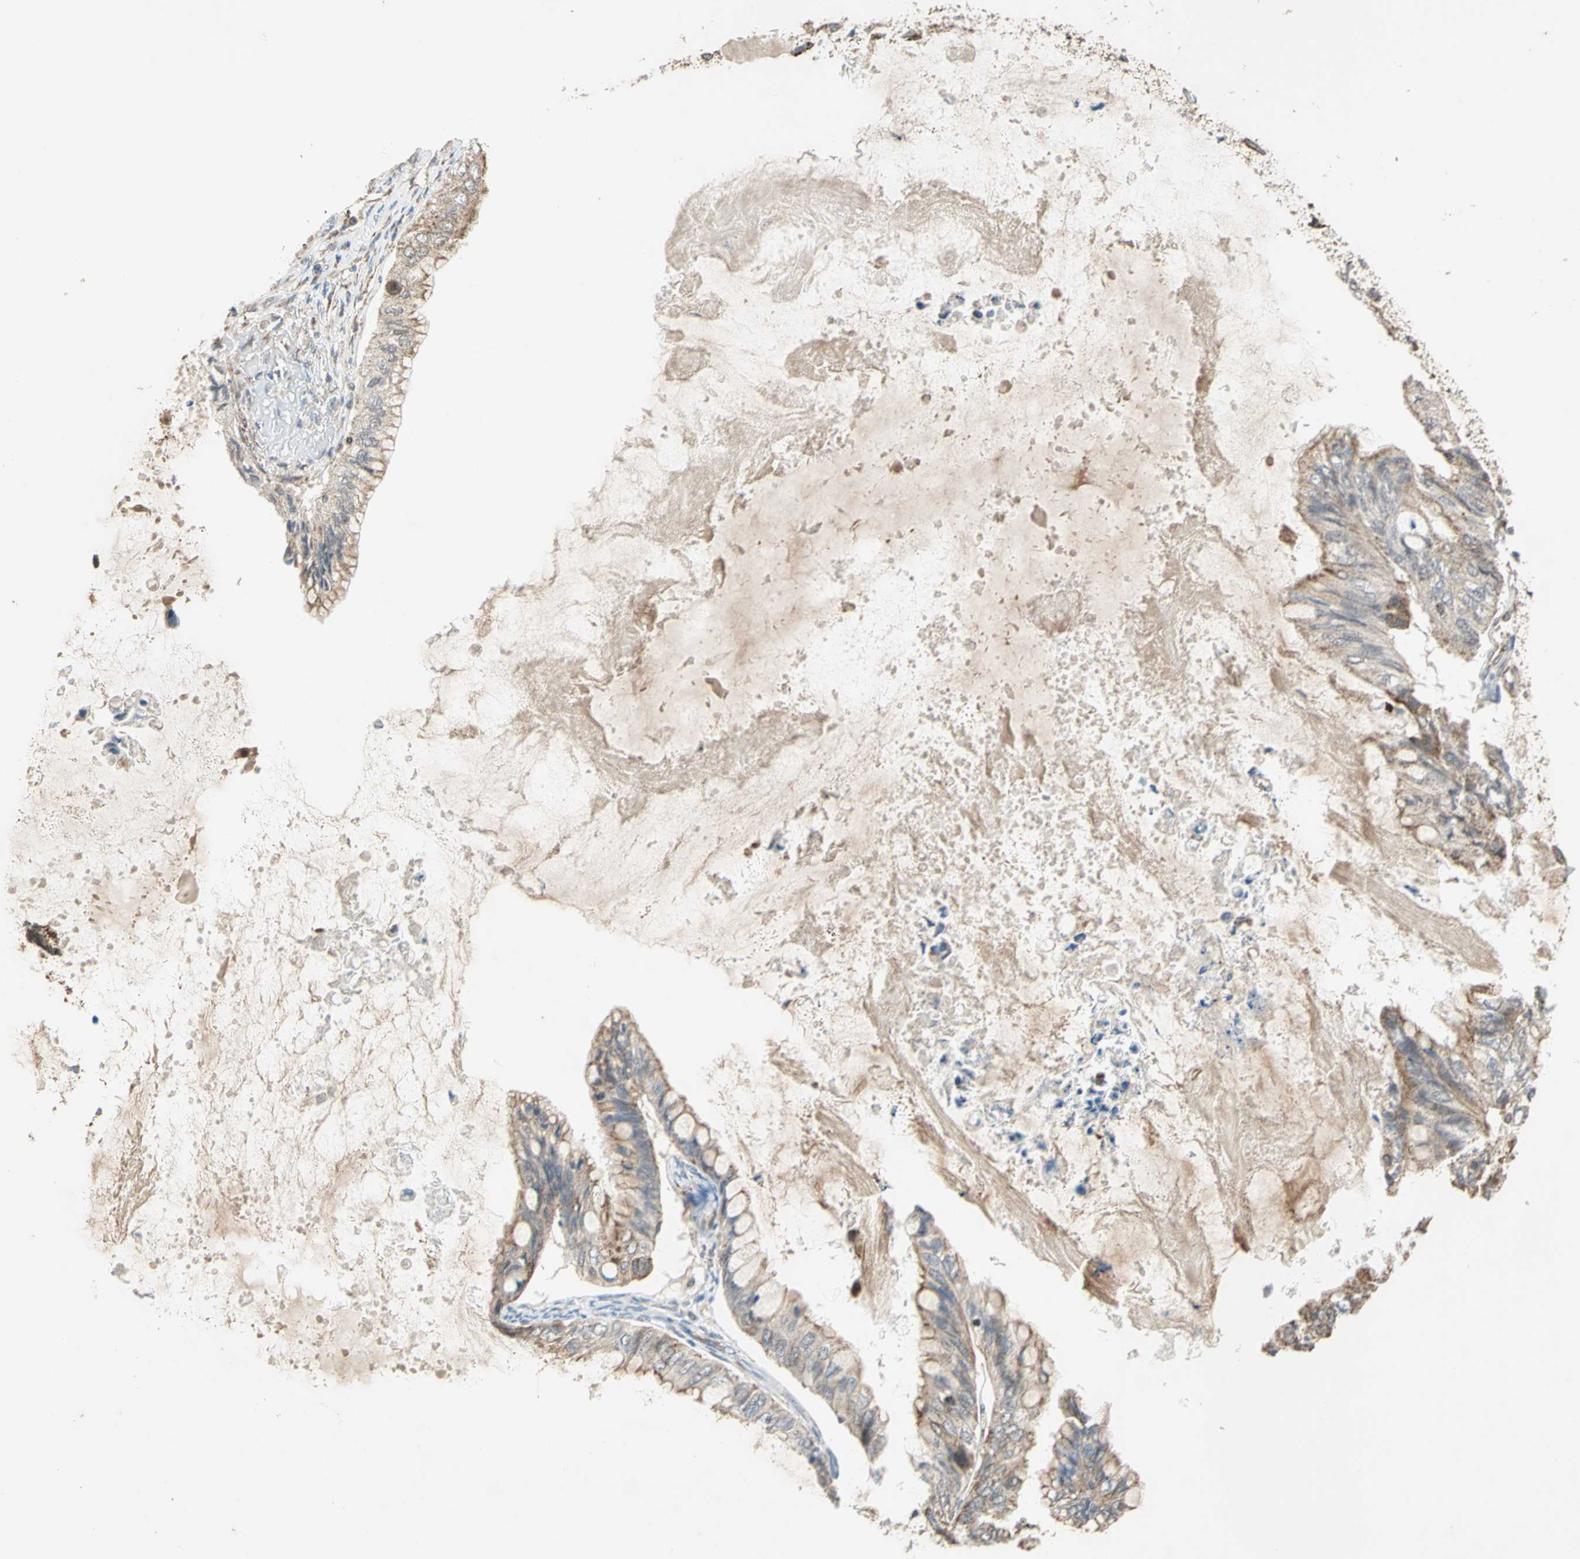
{"staining": {"intensity": "weak", "quantity": ">75%", "location": "cytoplasmic/membranous"}, "tissue": "ovarian cancer", "cell_type": "Tumor cells", "image_type": "cancer", "snomed": [{"axis": "morphology", "description": "Cystadenocarcinoma, mucinous, NOS"}, {"axis": "topography", "description": "Ovary"}], "caption": "Human ovarian cancer (mucinous cystadenocarcinoma) stained for a protein (brown) reveals weak cytoplasmic/membranous positive expression in about >75% of tumor cells.", "gene": "MRPS22", "patient": {"sex": "female", "age": 80}}